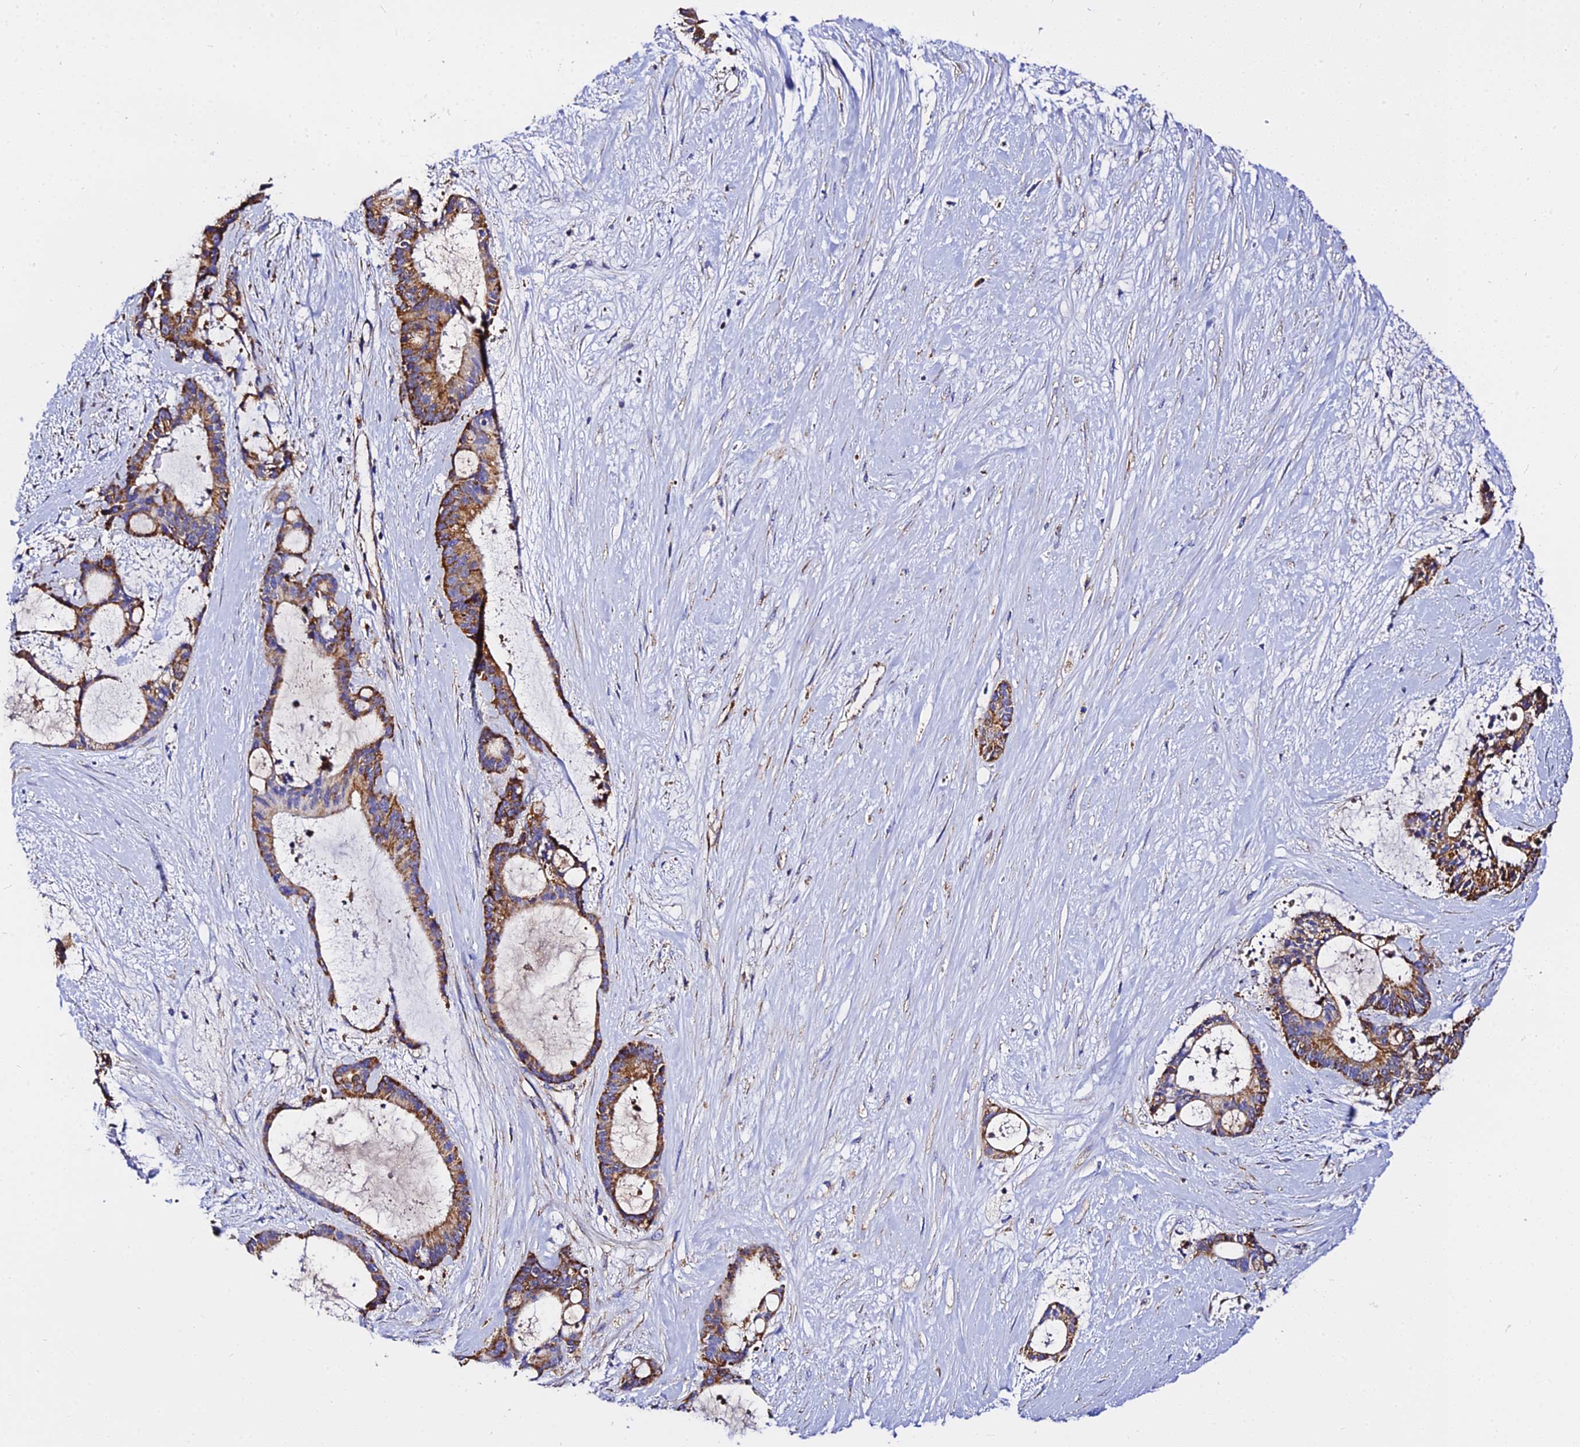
{"staining": {"intensity": "moderate", "quantity": ">75%", "location": "cytoplasmic/membranous"}, "tissue": "liver cancer", "cell_type": "Tumor cells", "image_type": "cancer", "snomed": [{"axis": "morphology", "description": "Normal tissue, NOS"}, {"axis": "morphology", "description": "Cholangiocarcinoma"}, {"axis": "topography", "description": "Liver"}, {"axis": "topography", "description": "Peripheral nerve tissue"}], "caption": "Immunohistochemistry of human cholangiocarcinoma (liver) reveals medium levels of moderate cytoplasmic/membranous positivity in approximately >75% of tumor cells.", "gene": "ZNF573", "patient": {"sex": "female", "age": 73}}